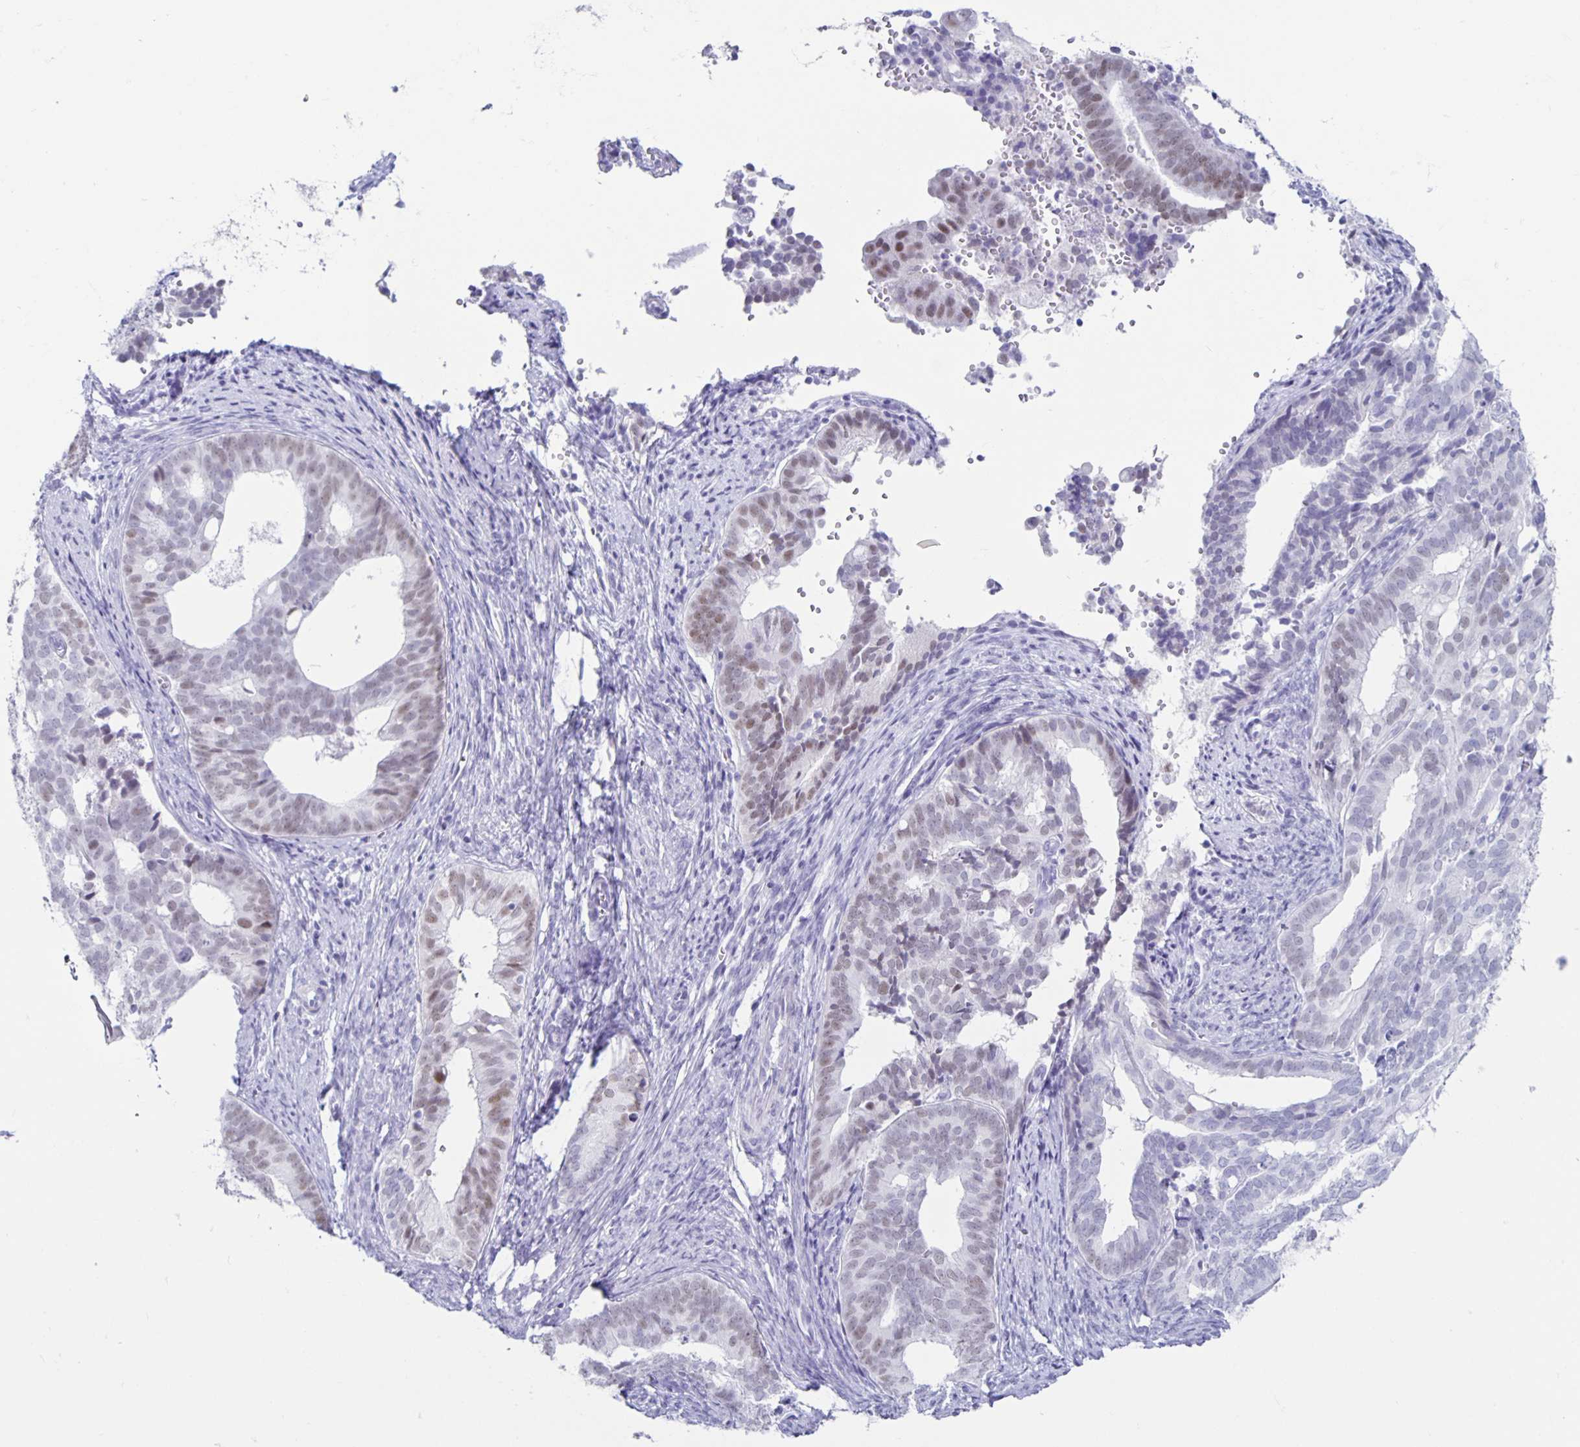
{"staining": {"intensity": "weak", "quantity": "25%-75%", "location": "nuclear"}, "tissue": "endometrial cancer", "cell_type": "Tumor cells", "image_type": "cancer", "snomed": [{"axis": "morphology", "description": "Adenocarcinoma, NOS"}, {"axis": "topography", "description": "Endometrium"}], "caption": "A brown stain shows weak nuclear expression of a protein in endometrial adenocarcinoma tumor cells. (DAB (3,3'-diaminobenzidine) IHC with brightfield microscopy, high magnification).", "gene": "CT45A5", "patient": {"sex": "female", "age": 75}}